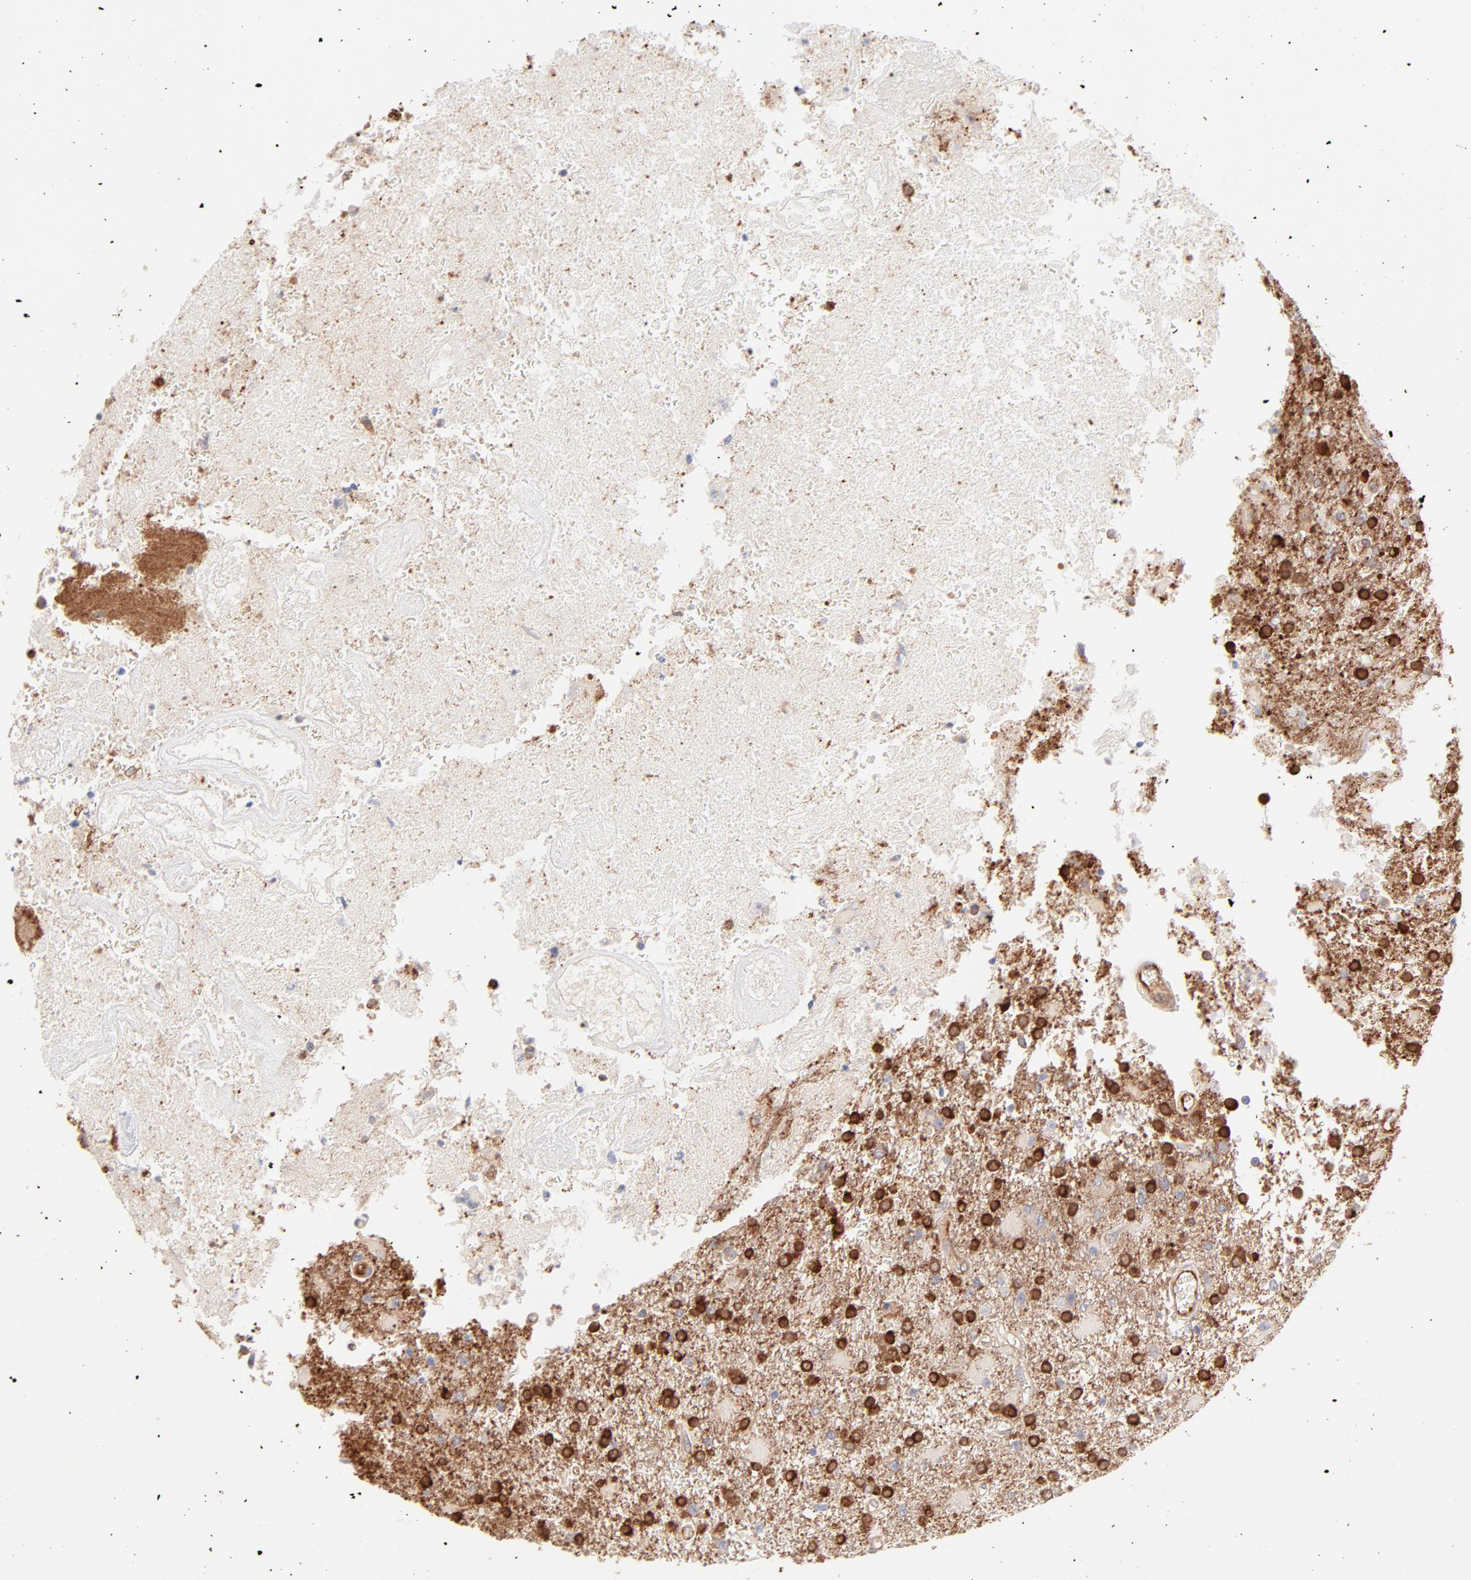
{"staining": {"intensity": "strong", "quantity": ">75%", "location": "cytoplasmic/membranous"}, "tissue": "glioma", "cell_type": "Tumor cells", "image_type": "cancer", "snomed": [{"axis": "morphology", "description": "Glioma, malignant, High grade"}, {"axis": "topography", "description": "Cerebral cortex"}], "caption": "Strong cytoplasmic/membranous expression for a protein is identified in about >75% of tumor cells of glioma using immunohistochemistry.", "gene": "LDLRAP1", "patient": {"sex": "male", "age": 79}}